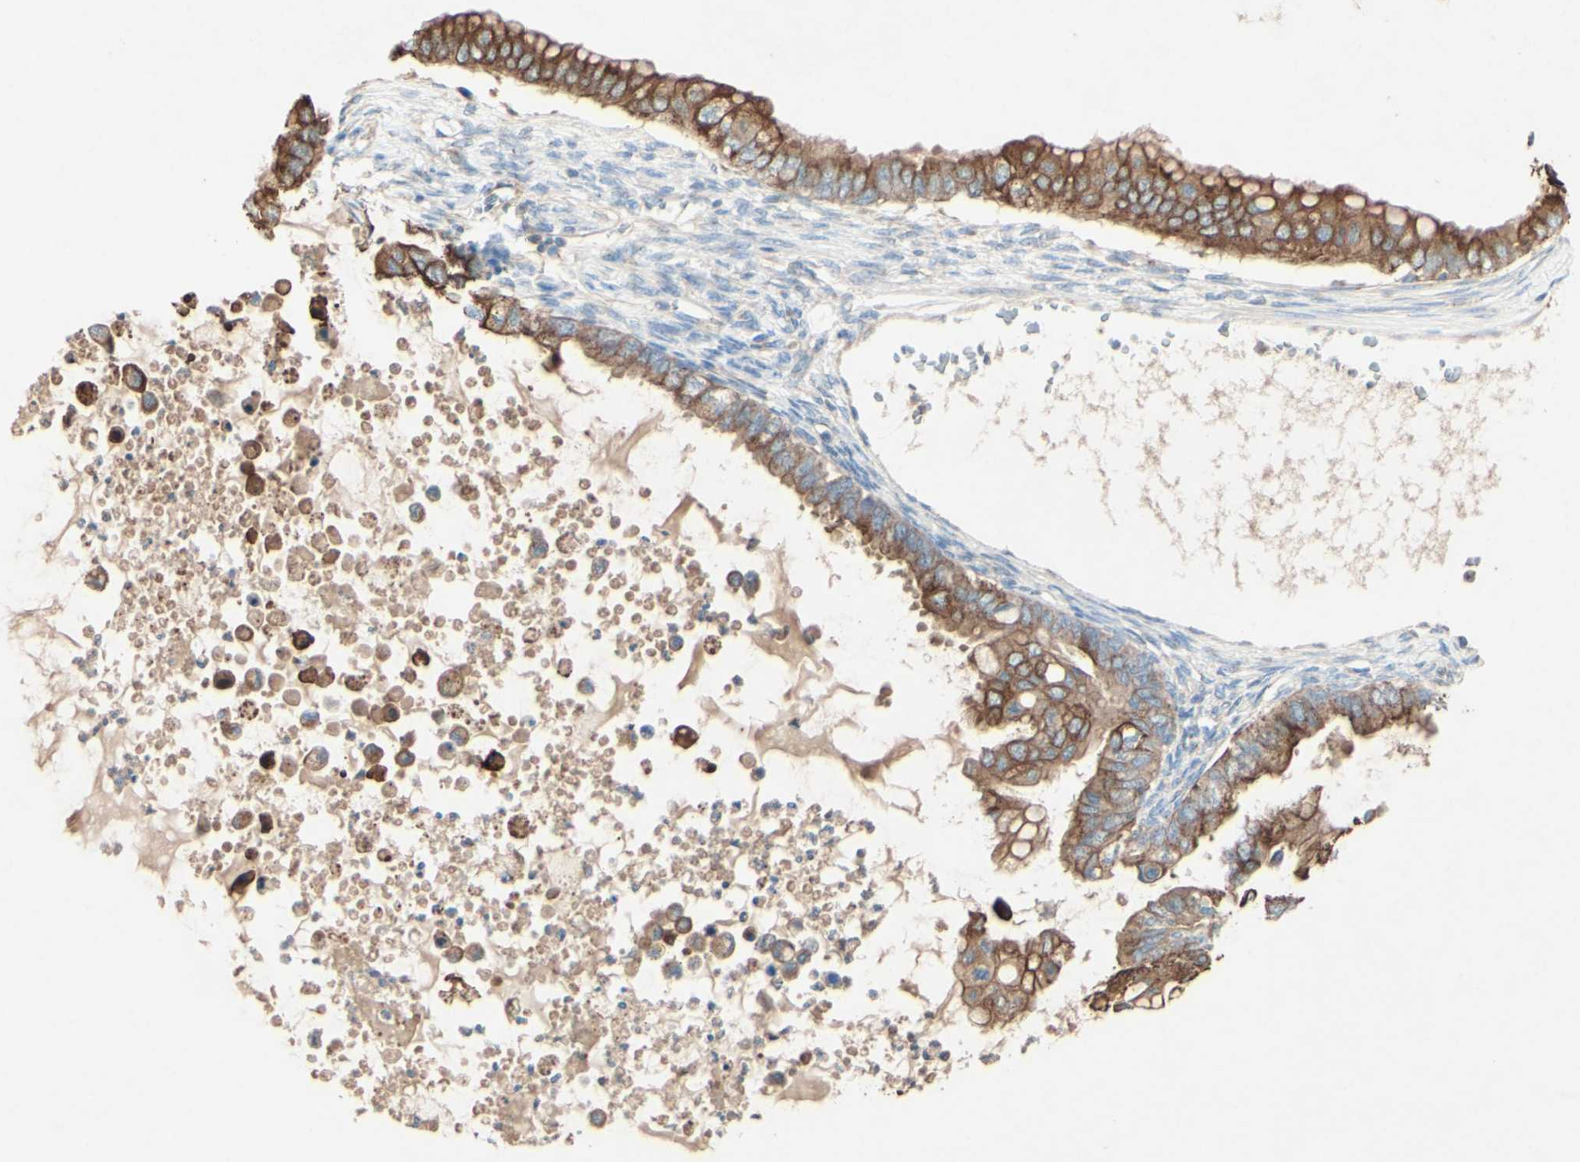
{"staining": {"intensity": "moderate", "quantity": ">75%", "location": "cytoplasmic/membranous"}, "tissue": "ovarian cancer", "cell_type": "Tumor cells", "image_type": "cancer", "snomed": [{"axis": "morphology", "description": "Cystadenocarcinoma, mucinous, NOS"}, {"axis": "topography", "description": "Ovary"}], "caption": "A brown stain shows moderate cytoplasmic/membranous expression of a protein in human ovarian cancer (mucinous cystadenocarcinoma) tumor cells.", "gene": "MTM1", "patient": {"sex": "female", "age": 80}}